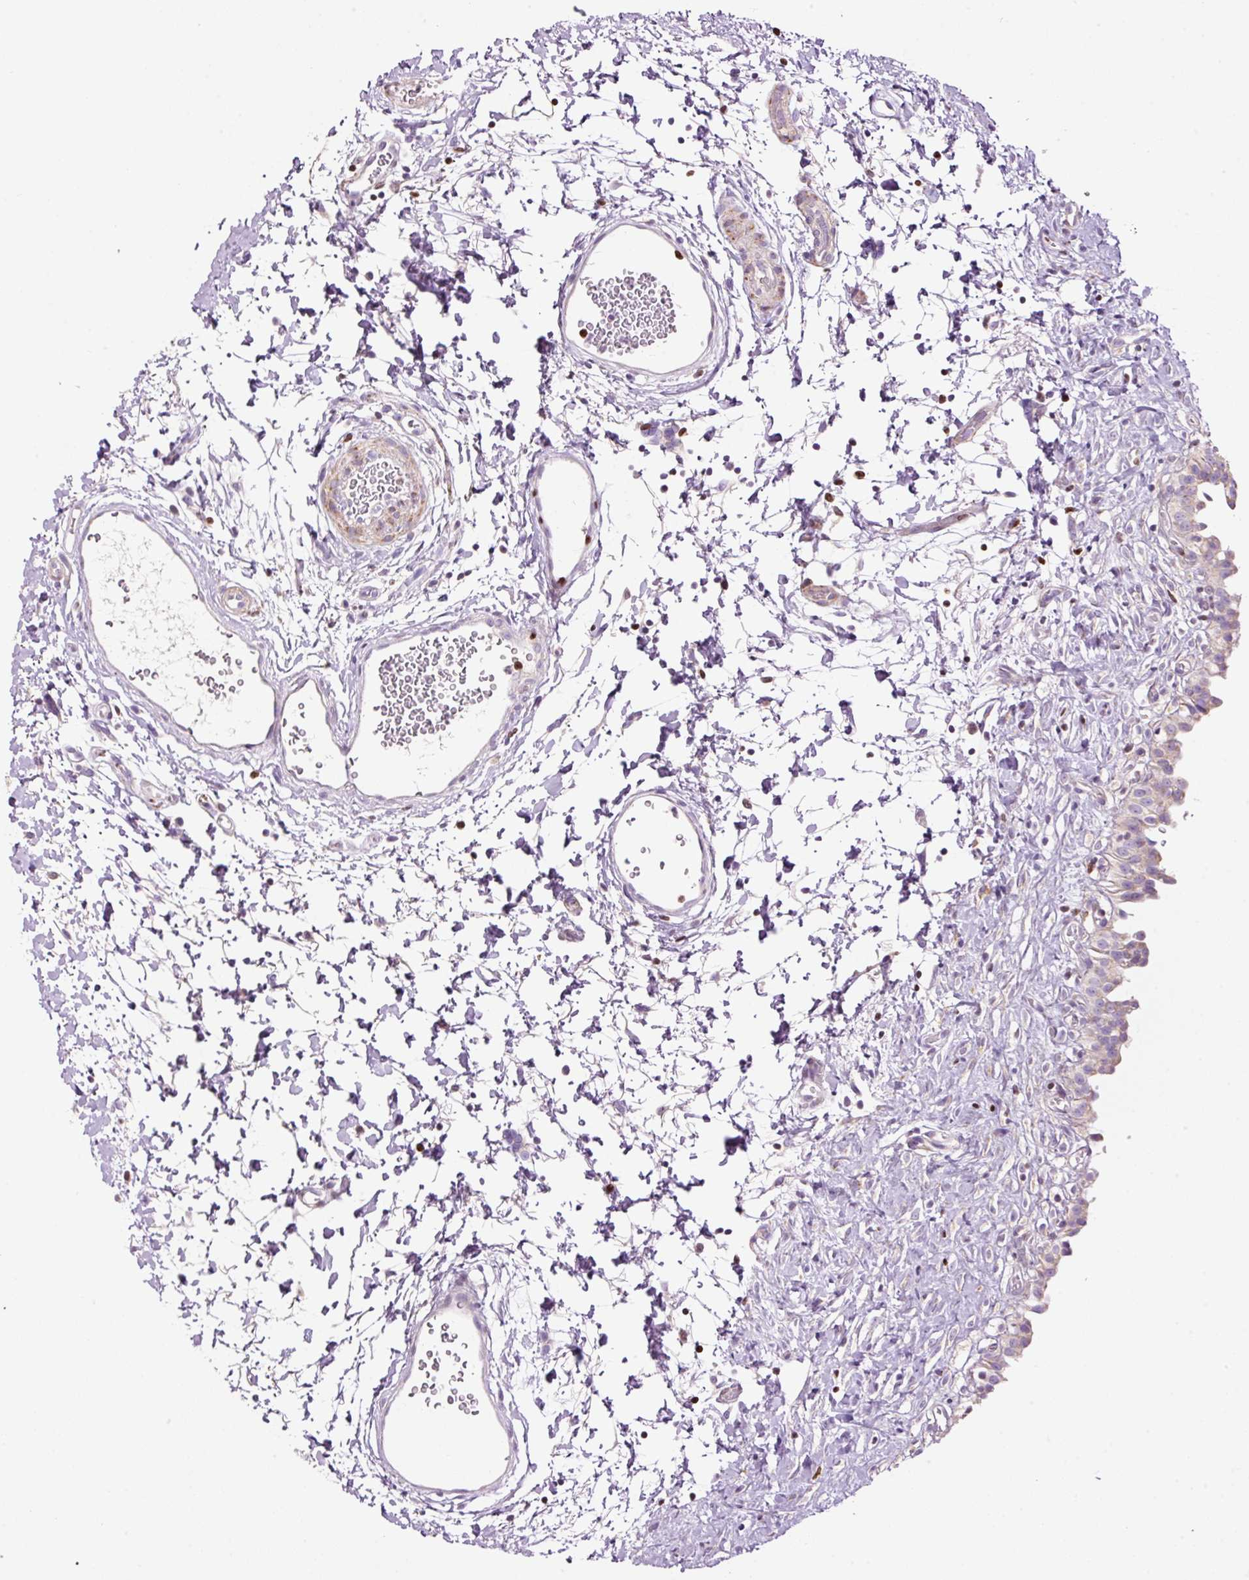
{"staining": {"intensity": "weak", "quantity": "25%-75%", "location": "cytoplasmic/membranous"}, "tissue": "urinary bladder", "cell_type": "Urothelial cells", "image_type": "normal", "snomed": [{"axis": "morphology", "description": "Normal tissue, NOS"}, {"axis": "topography", "description": "Urinary bladder"}], "caption": "Immunohistochemical staining of benign human urinary bladder exhibits low levels of weak cytoplasmic/membranous positivity in about 25%-75% of urothelial cells.", "gene": "TMEM8B", "patient": {"sex": "male", "age": 51}}